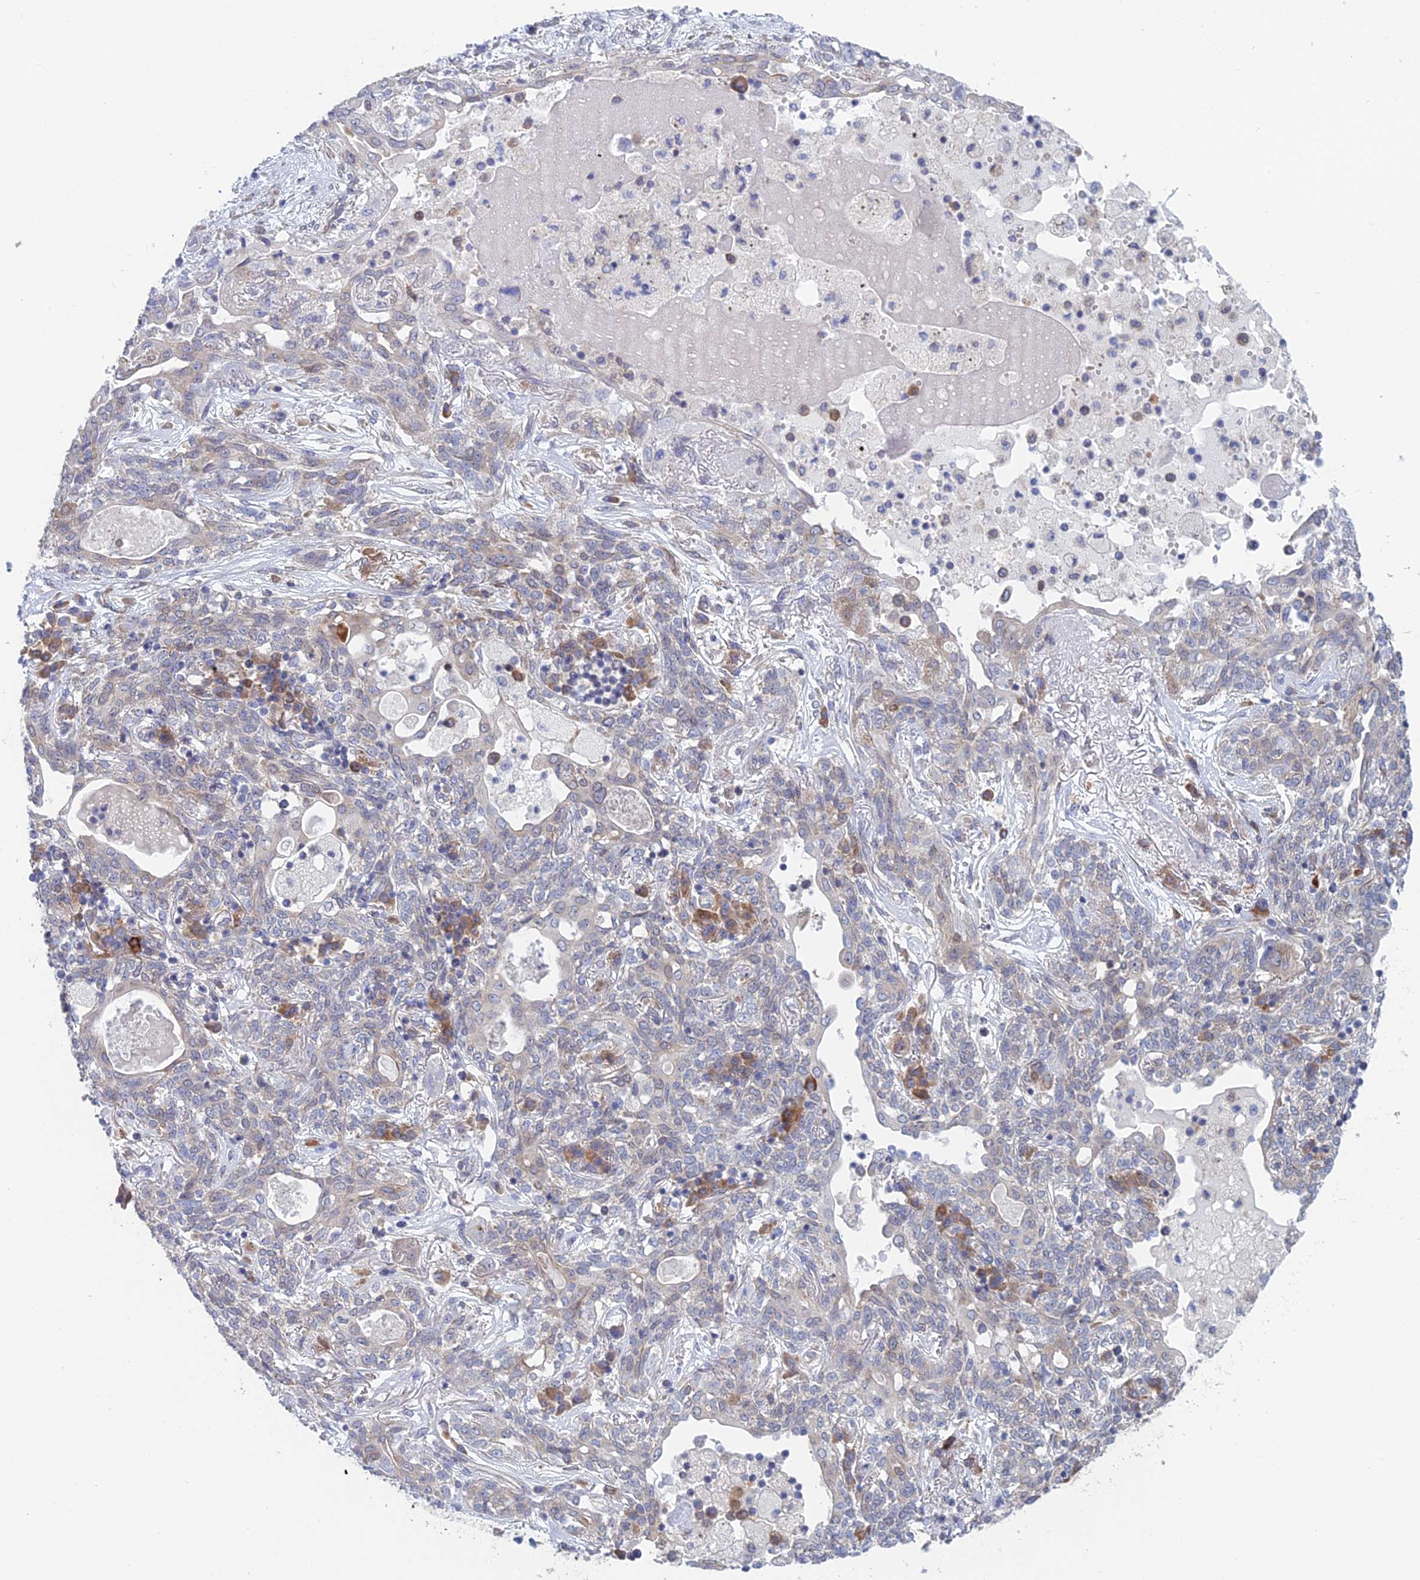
{"staining": {"intensity": "weak", "quantity": "<25%", "location": "cytoplasmic/membranous"}, "tissue": "lung cancer", "cell_type": "Tumor cells", "image_type": "cancer", "snomed": [{"axis": "morphology", "description": "Squamous cell carcinoma, NOS"}, {"axis": "topography", "description": "Lung"}], "caption": "Immunohistochemistry of lung squamous cell carcinoma demonstrates no positivity in tumor cells. (DAB IHC, high magnification).", "gene": "SRA1", "patient": {"sex": "female", "age": 70}}